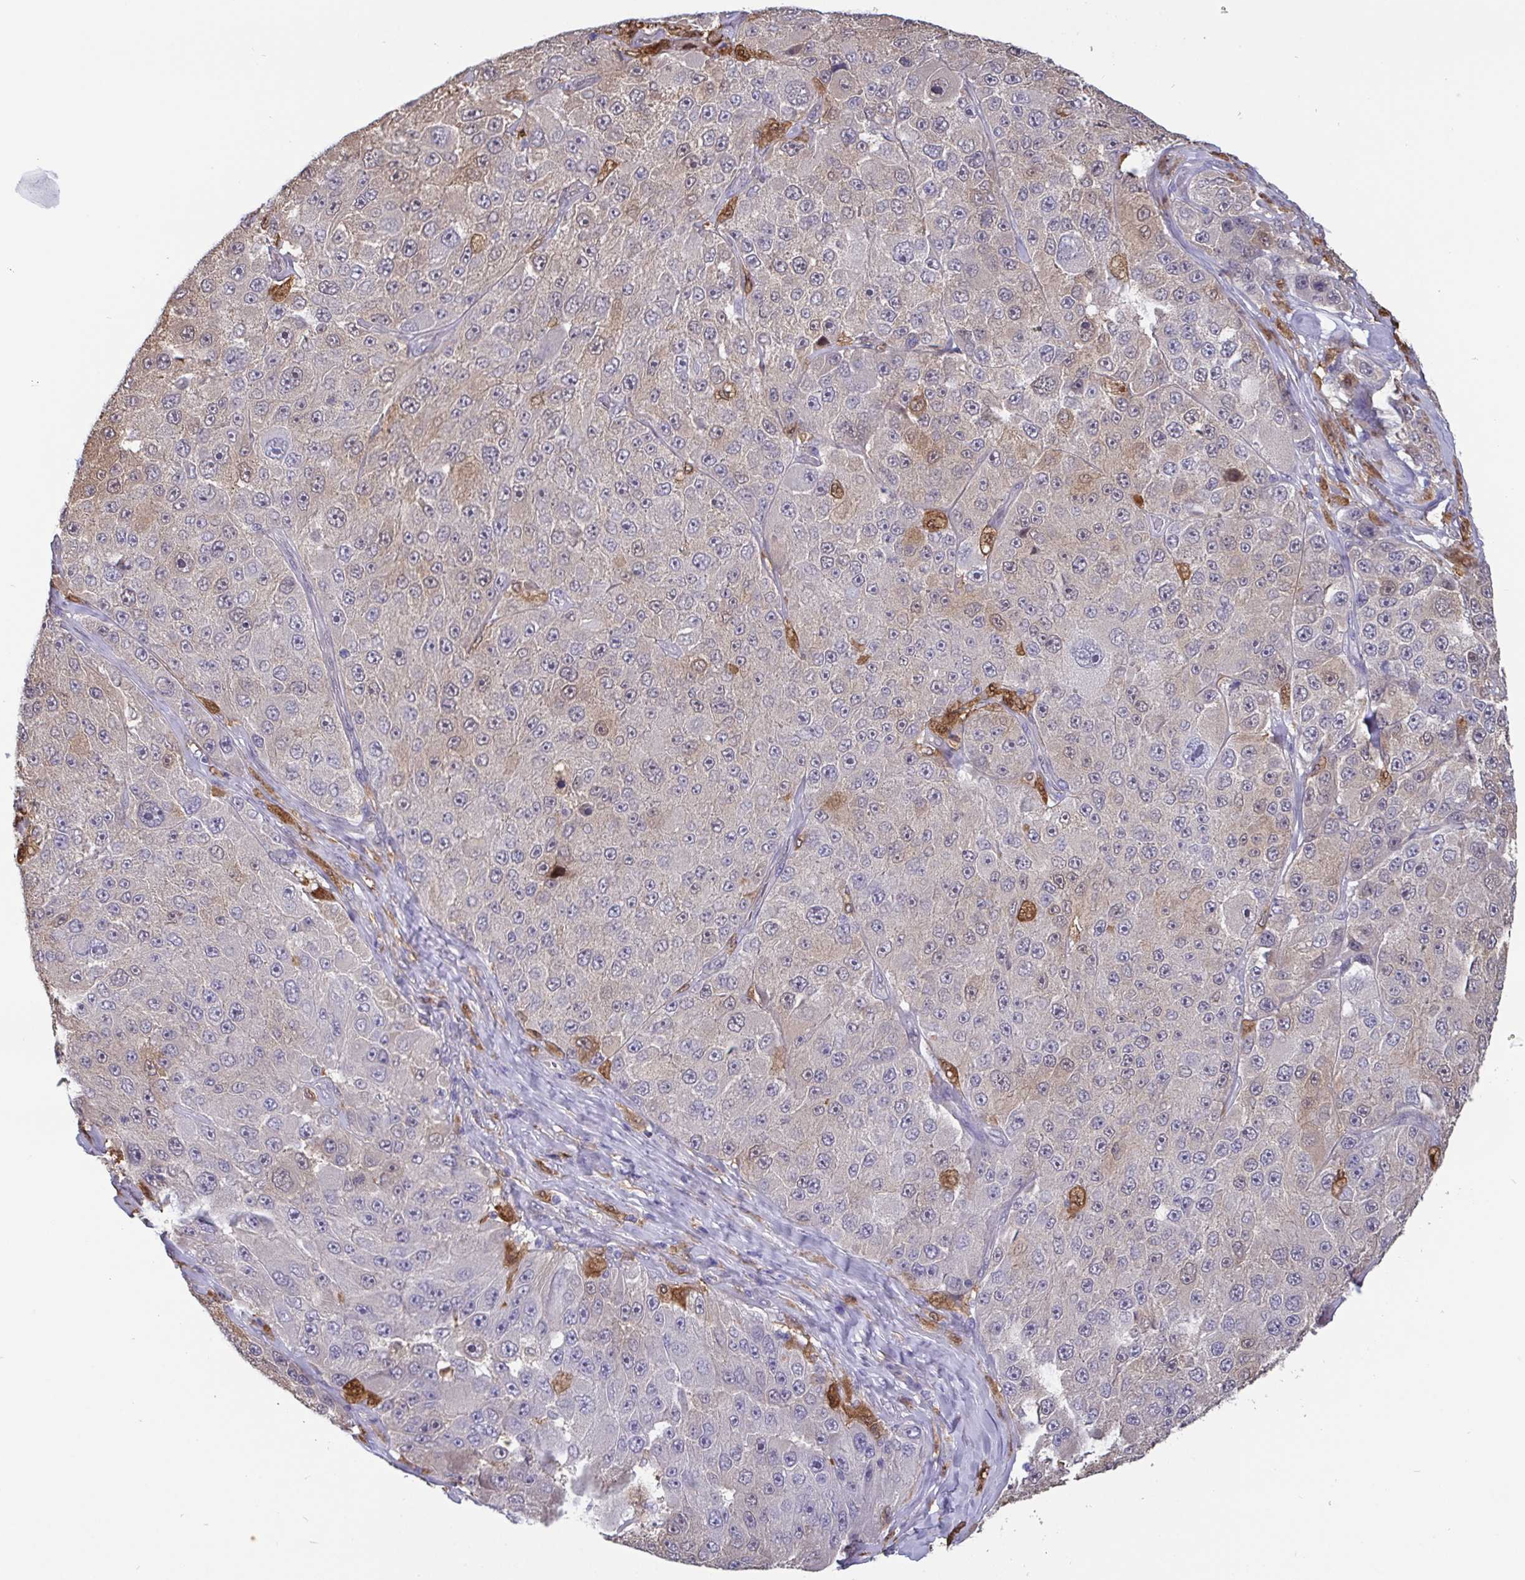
{"staining": {"intensity": "weak", "quantity": "<25%", "location": "cytoplasmic/membranous"}, "tissue": "melanoma", "cell_type": "Tumor cells", "image_type": "cancer", "snomed": [{"axis": "morphology", "description": "Malignant melanoma, Metastatic site"}, {"axis": "topography", "description": "Lymph node"}], "caption": "A micrograph of malignant melanoma (metastatic site) stained for a protein displays no brown staining in tumor cells.", "gene": "IDH1", "patient": {"sex": "male", "age": 62}}